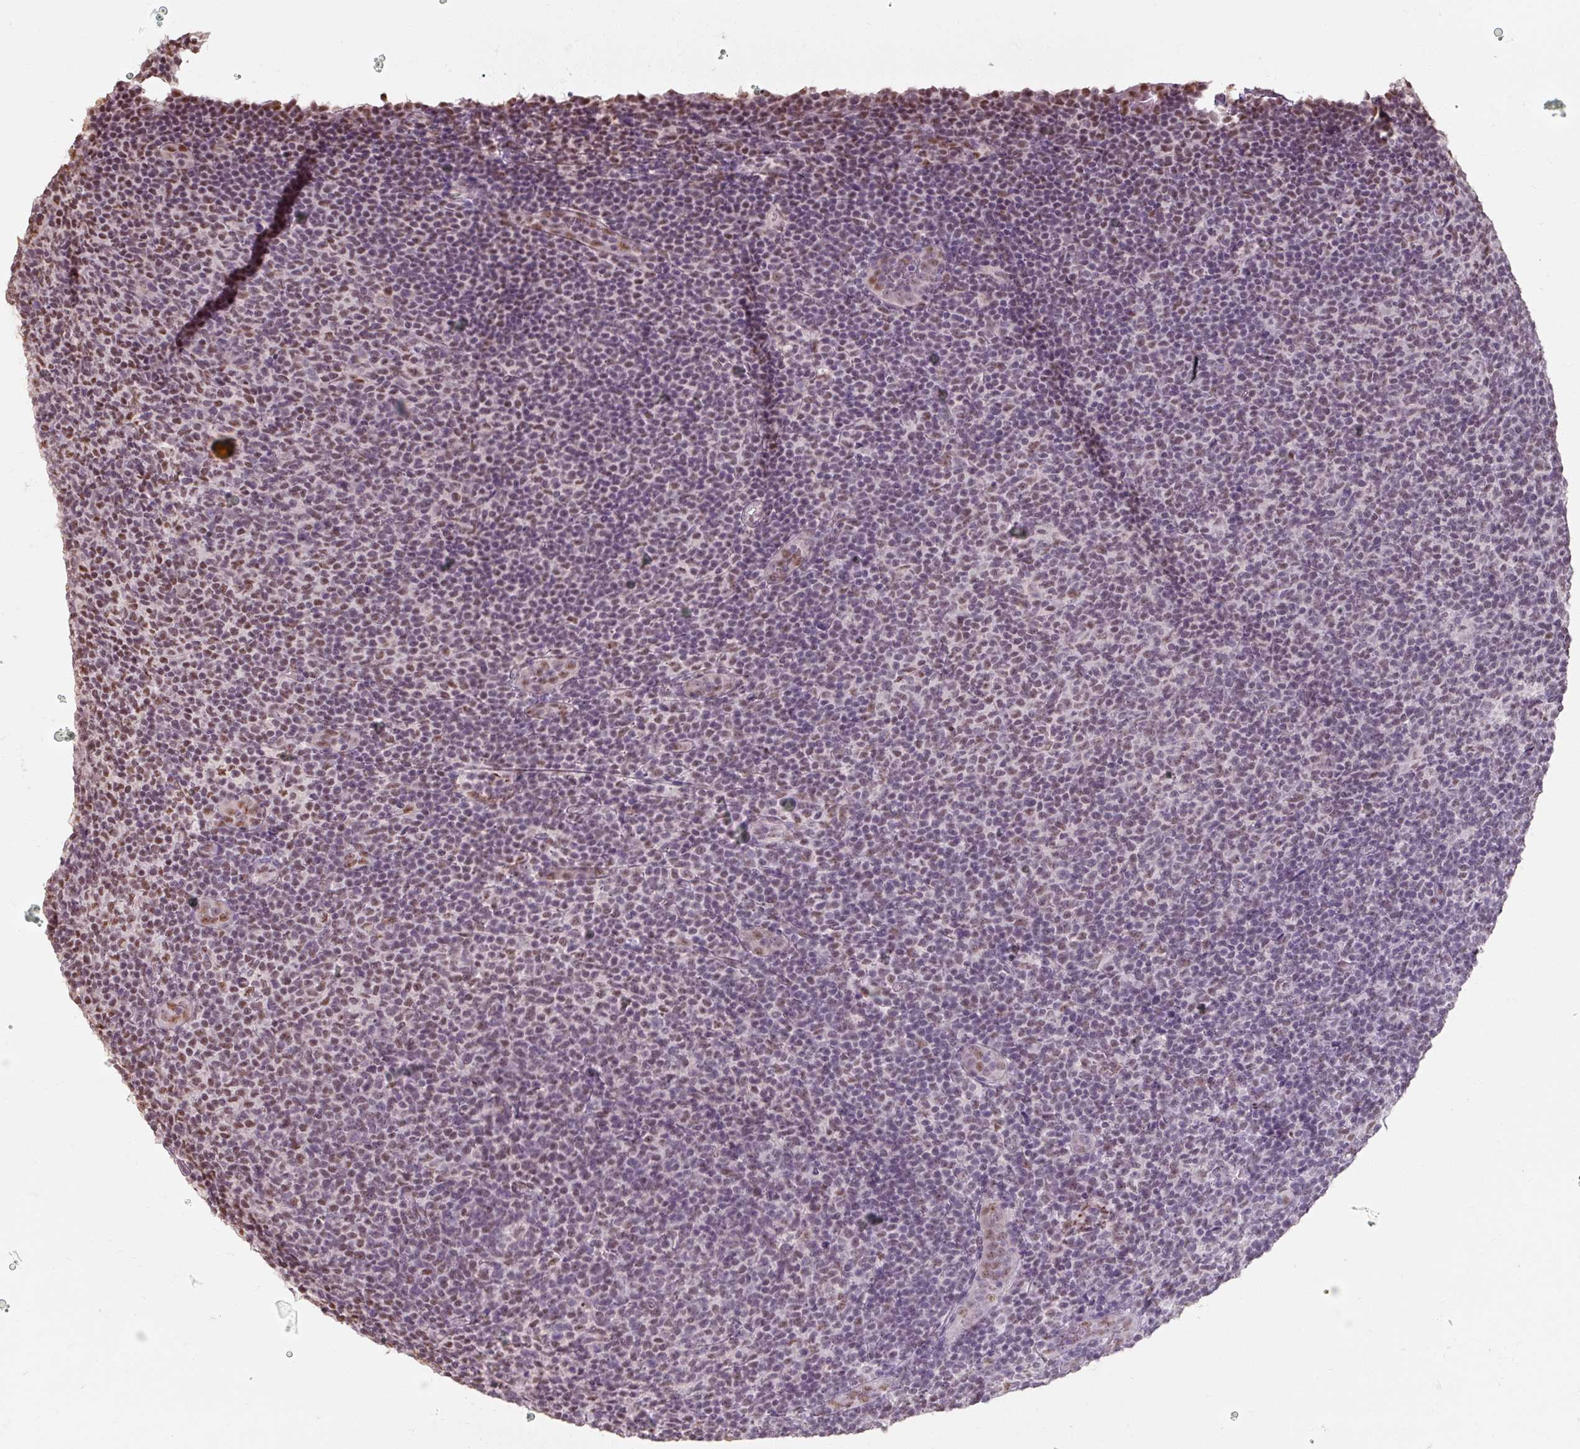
{"staining": {"intensity": "moderate", "quantity": "<25%", "location": "nuclear"}, "tissue": "lymphoma", "cell_type": "Tumor cells", "image_type": "cancer", "snomed": [{"axis": "morphology", "description": "Malignant lymphoma, non-Hodgkin's type, Low grade"}, {"axis": "topography", "description": "Lymph node"}], "caption": "IHC photomicrograph of neoplastic tissue: malignant lymphoma, non-Hodgkin's type (low-grade) stained using immunohistochemistry displays low levels of moderate protein expression localized specifically in the nuclear of tumor cells, appearing as a nuclear brown color.", "gene": "ZFTRAF1", "patient": {"sex": "male", "age": 66}}